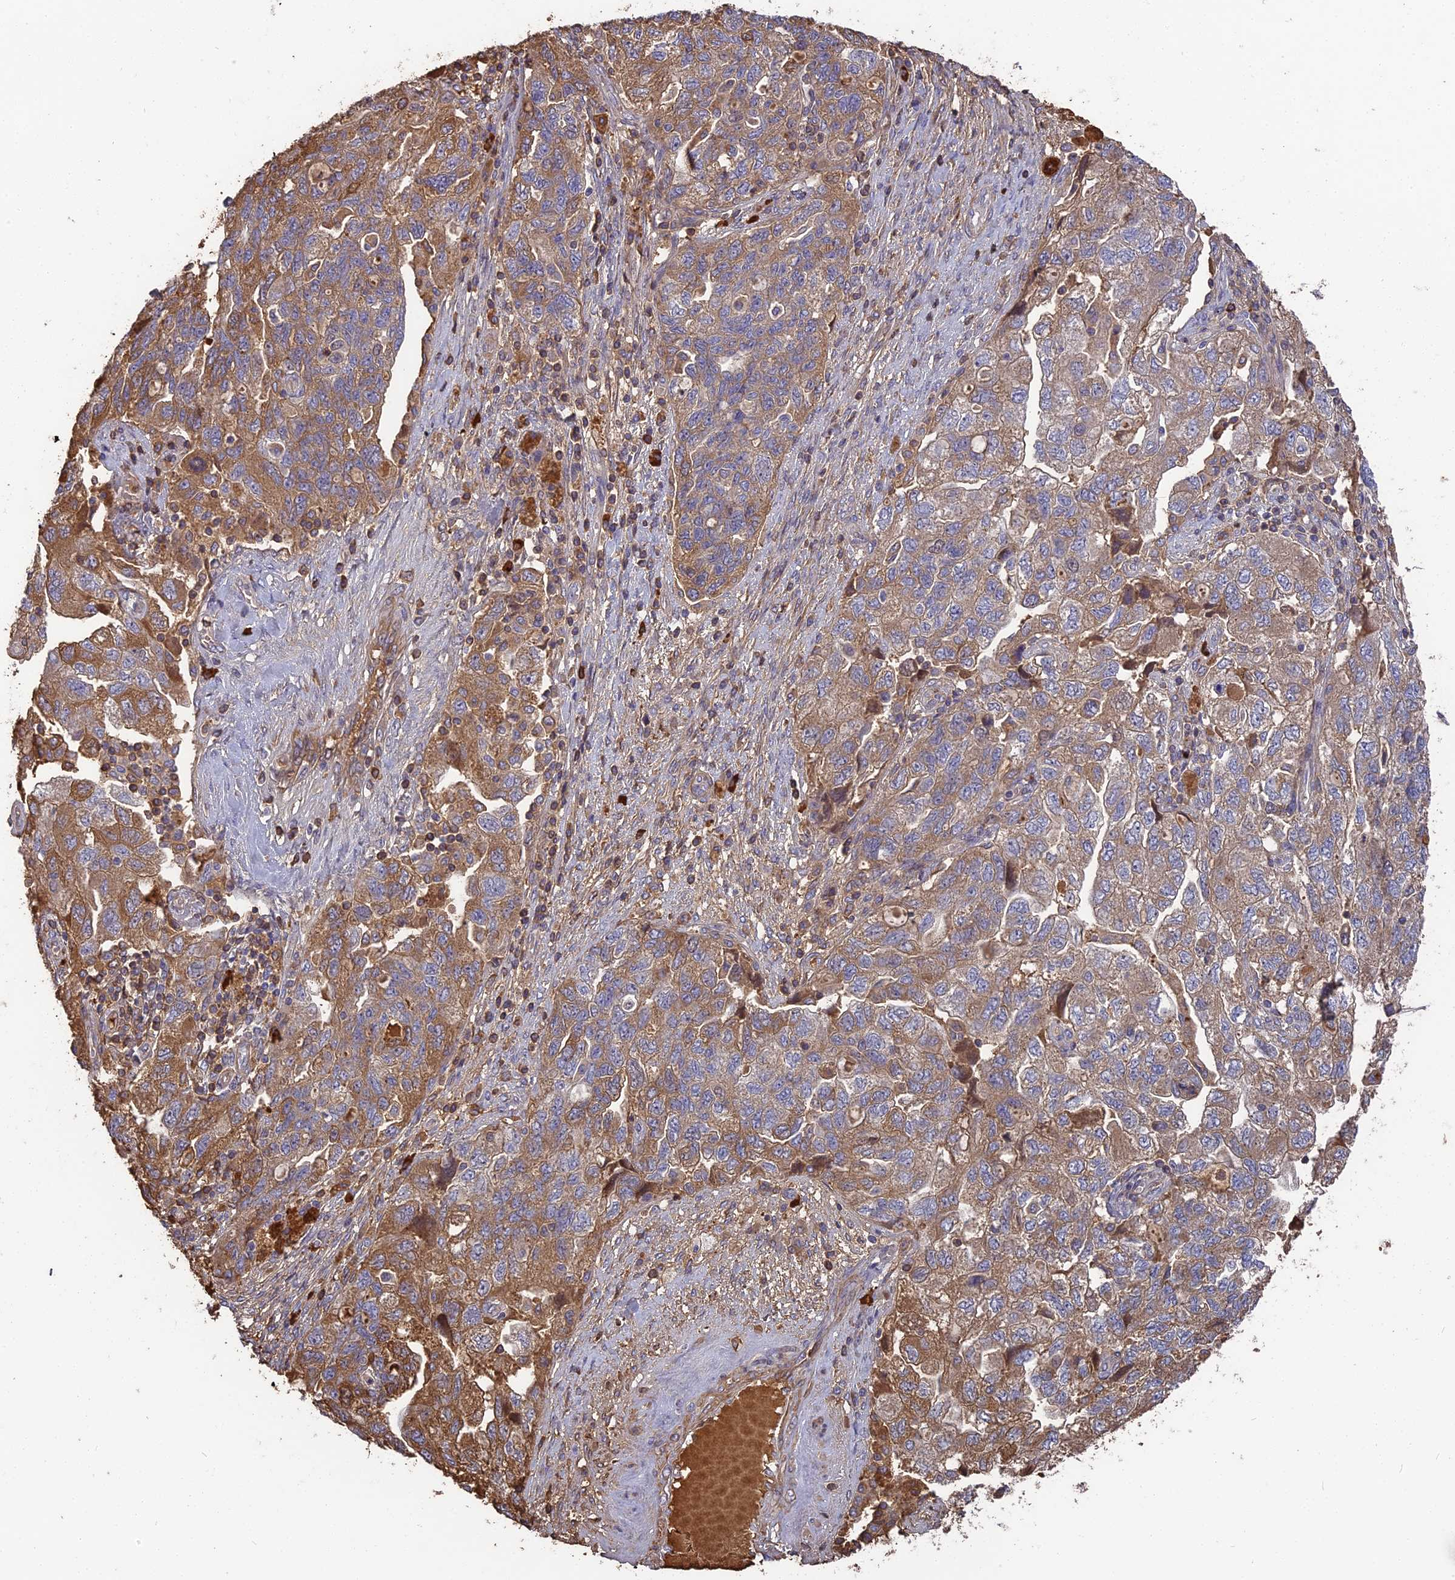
{"staining": {"intensity": "moderate", "quantity": ">75%", "location": "cytoplasmic/membranous"}, "tissue": "ovarian cancer", "cell_type": "Tumor cells", "image_type": "cancer", "snomed": [{"axis": "morphology", "description": "Carcinoma, NOS"}, {"axis": "morphology", "description": "Cystadenocarcinoma, serous, NOS"}, {"axis": "topography", "description": "Ovary"}], "caption": "Ovarian cancer stained with a protein marker exhibits moderate staining in tumor cells.", "gene": "ERMAP", "patient": {"sex": "female", "age": 69}}